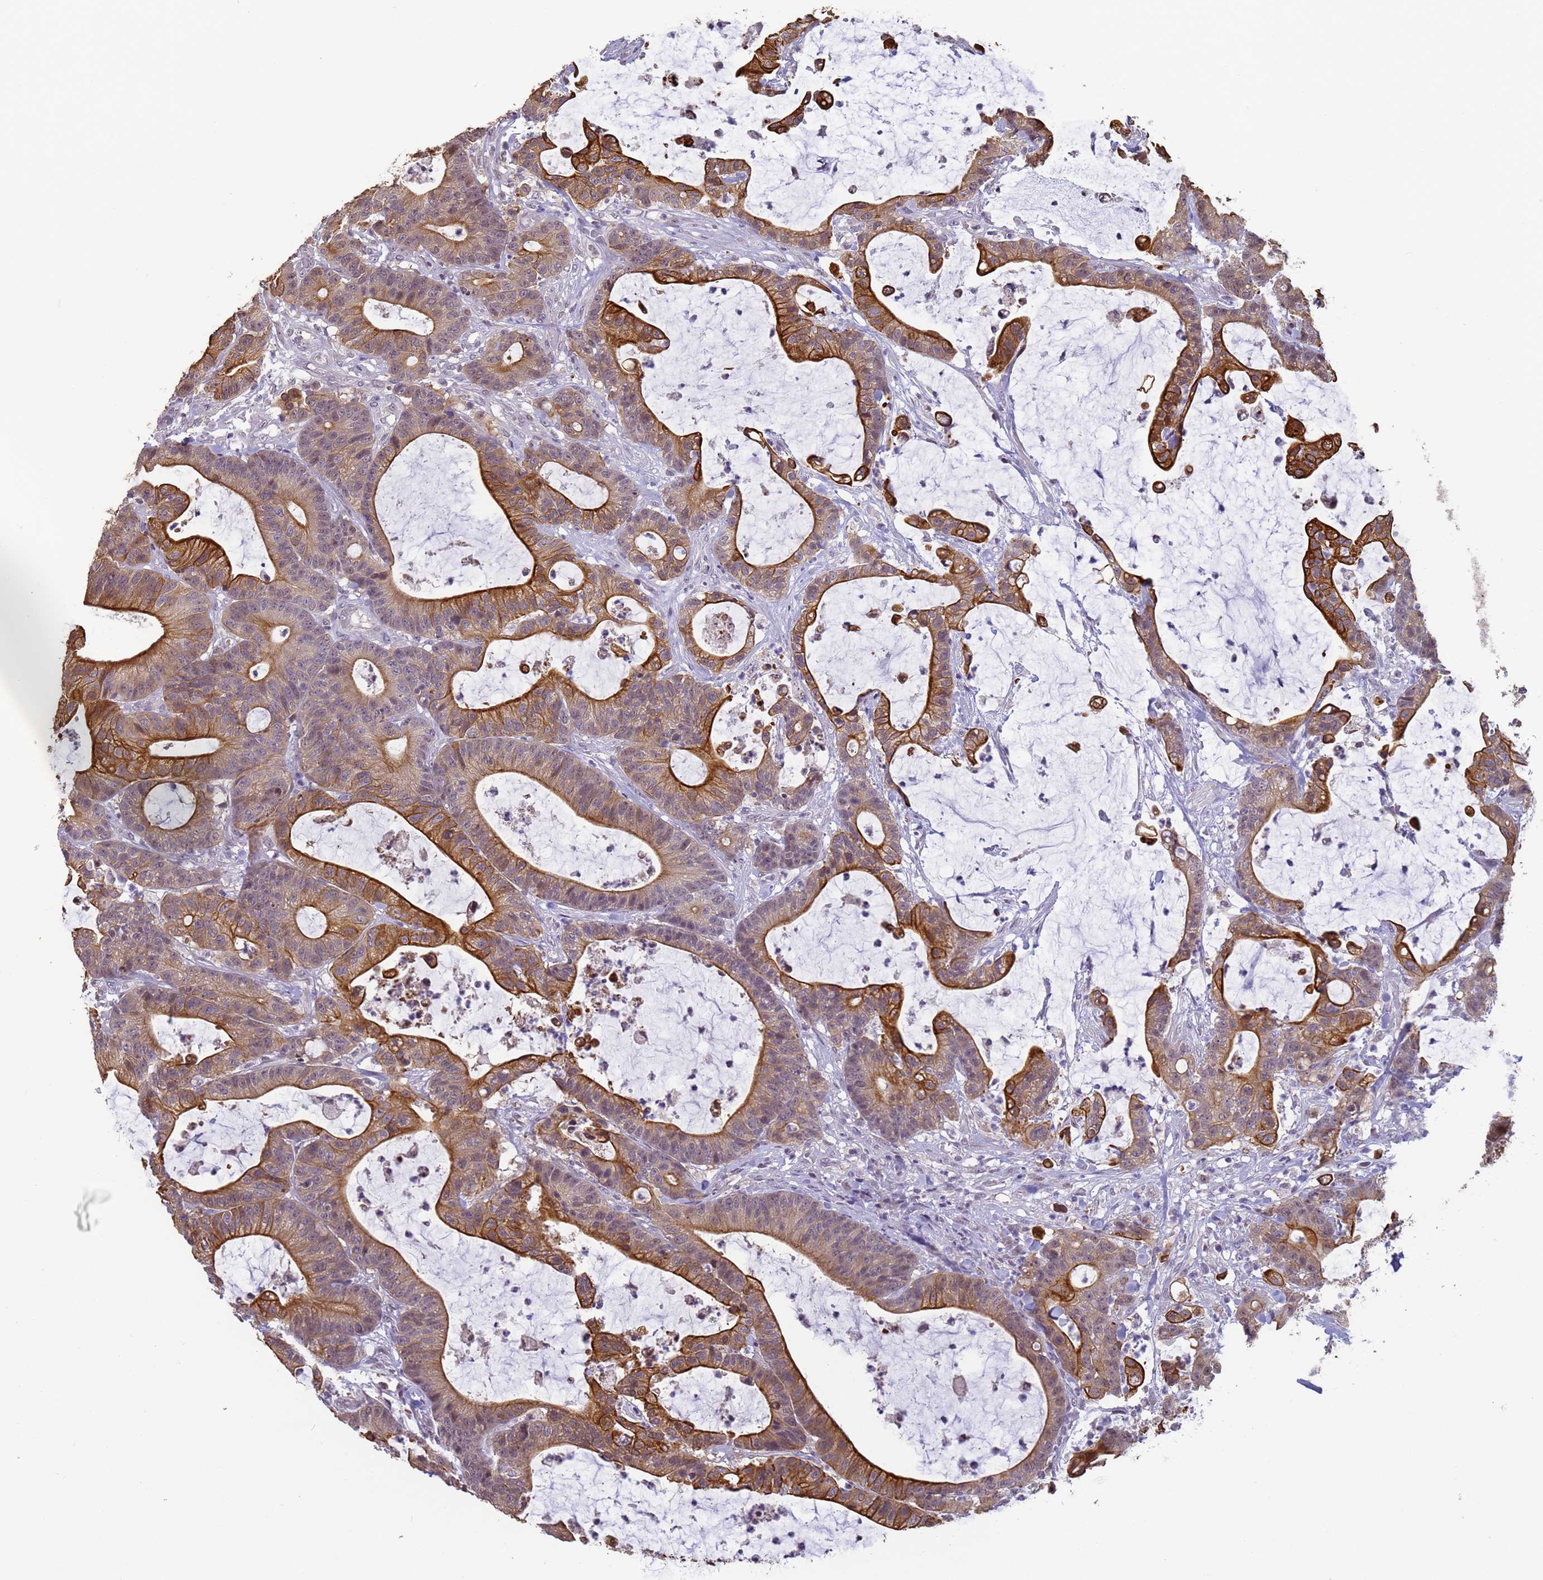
{"staining": {"intensity": "strong", "quantity": ">75%", "location": "cytoplasmic/membranous"}, "tissue": "colorectal cancer", "cell_type": "Tumor cells", "image_type": "cancer", "snomed": [{"axis": "morphology", "description": "Adenocarcinoma, NOS"}, {"axis": "topography", "description": "Colon"}], "caption": "Tumor cells demonstrate high levels of strong cytoplasmic/membranous positivity in about >75% of cells in human colorectal adenocarcinoma.", "gene": "VWA3A", "patient": {"sex": "female", "age": 84}}